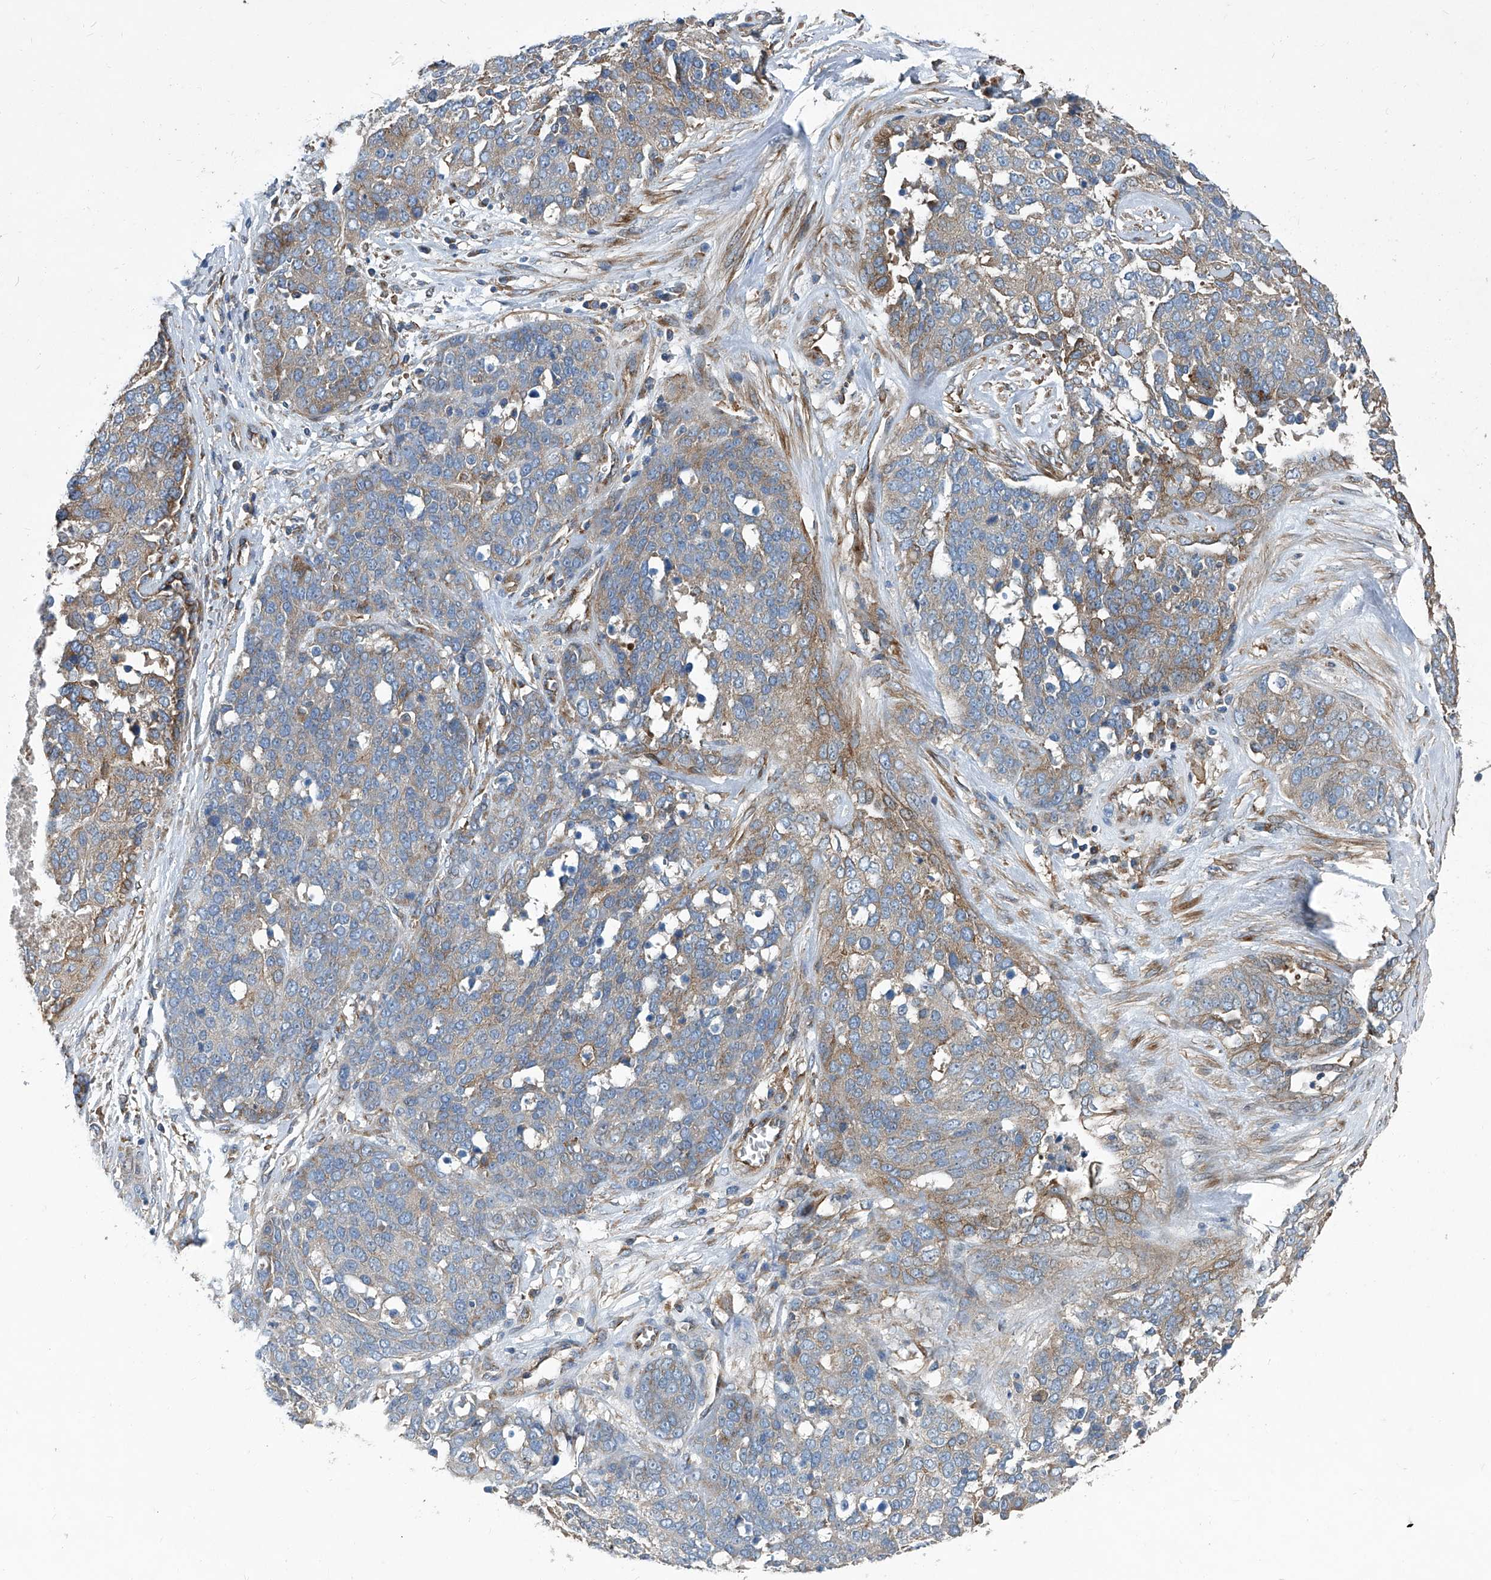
{"staining": {"intensity": "weak", "quantity": ">75%", "location": "cytoplasmic/membranous"}, "tissue": "ovarian cancer", "cell_type": "Tumor cells", "image_type": "cancer", "snomed": [{"axis": "morphology", "description": "Cystadenocarcinoma, serous, NOS"}, {"axis": "topography", "description": "Ovary"}], "caption": "Ovarian cancer stained with immunohistochemistry shows weak cytoplasmic/membranous expression in approximately >75% of tumor cells. (Brightfield microscopy of DAB IHC at high magnification).", "gene": "PIGH", "patient": {"sex": "female", "age": 44}}